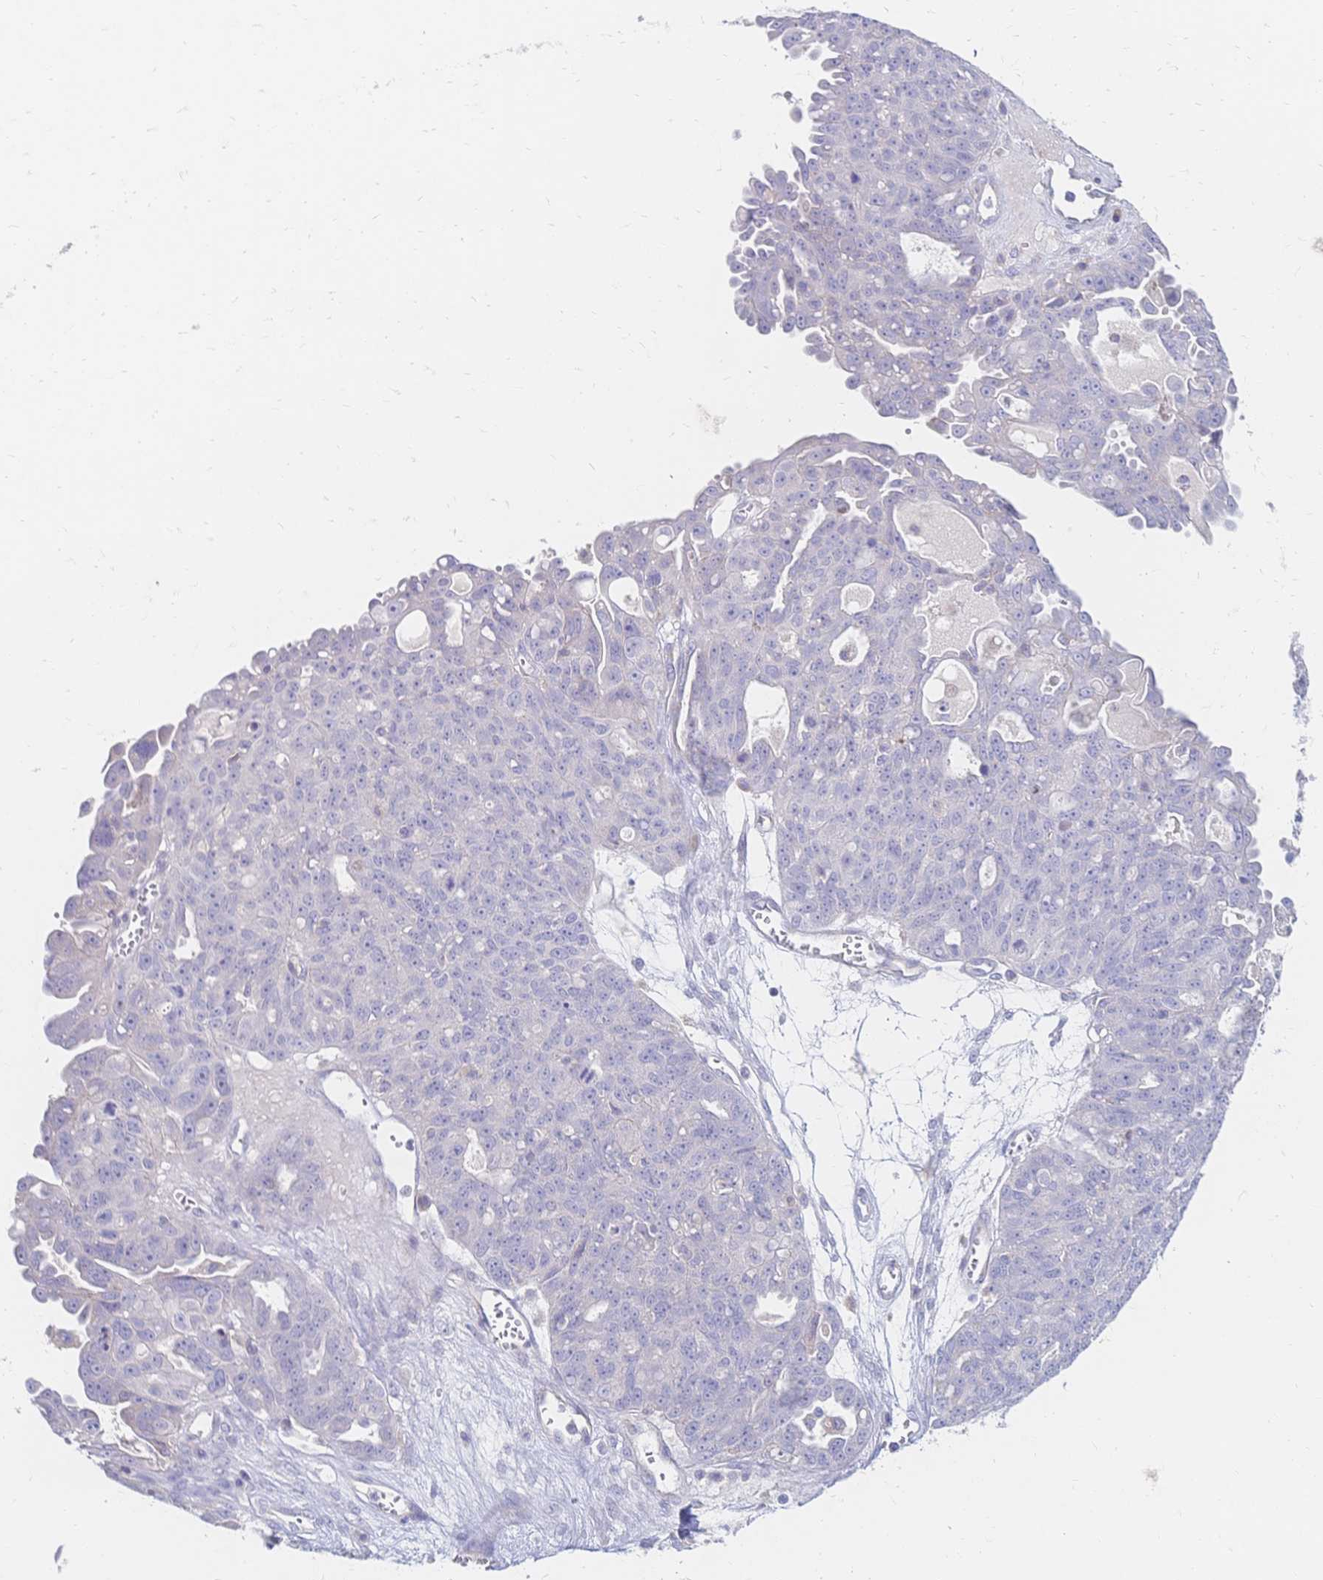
{"staining": {"intensity": "negative", "quantity": "none", "location": "none"}, "tissue": "ovarian cancer", "cell_type": "Tumor cells", "image_type": "cancer", "snomed": [{"axis": "morphology", "description": "Carcinoma, endometroid"}, {"axis": "topography", "description": "Ovary"}], "caption": "Protein analysis of ovarian cancer (endometroid carcinoma) reveals no significant staining in tumor cells. (Brightfield microscopy of DAB IHC at high magnification).", "gene": "VWC2L", "patient": {"sex": "female", "age": 70}}